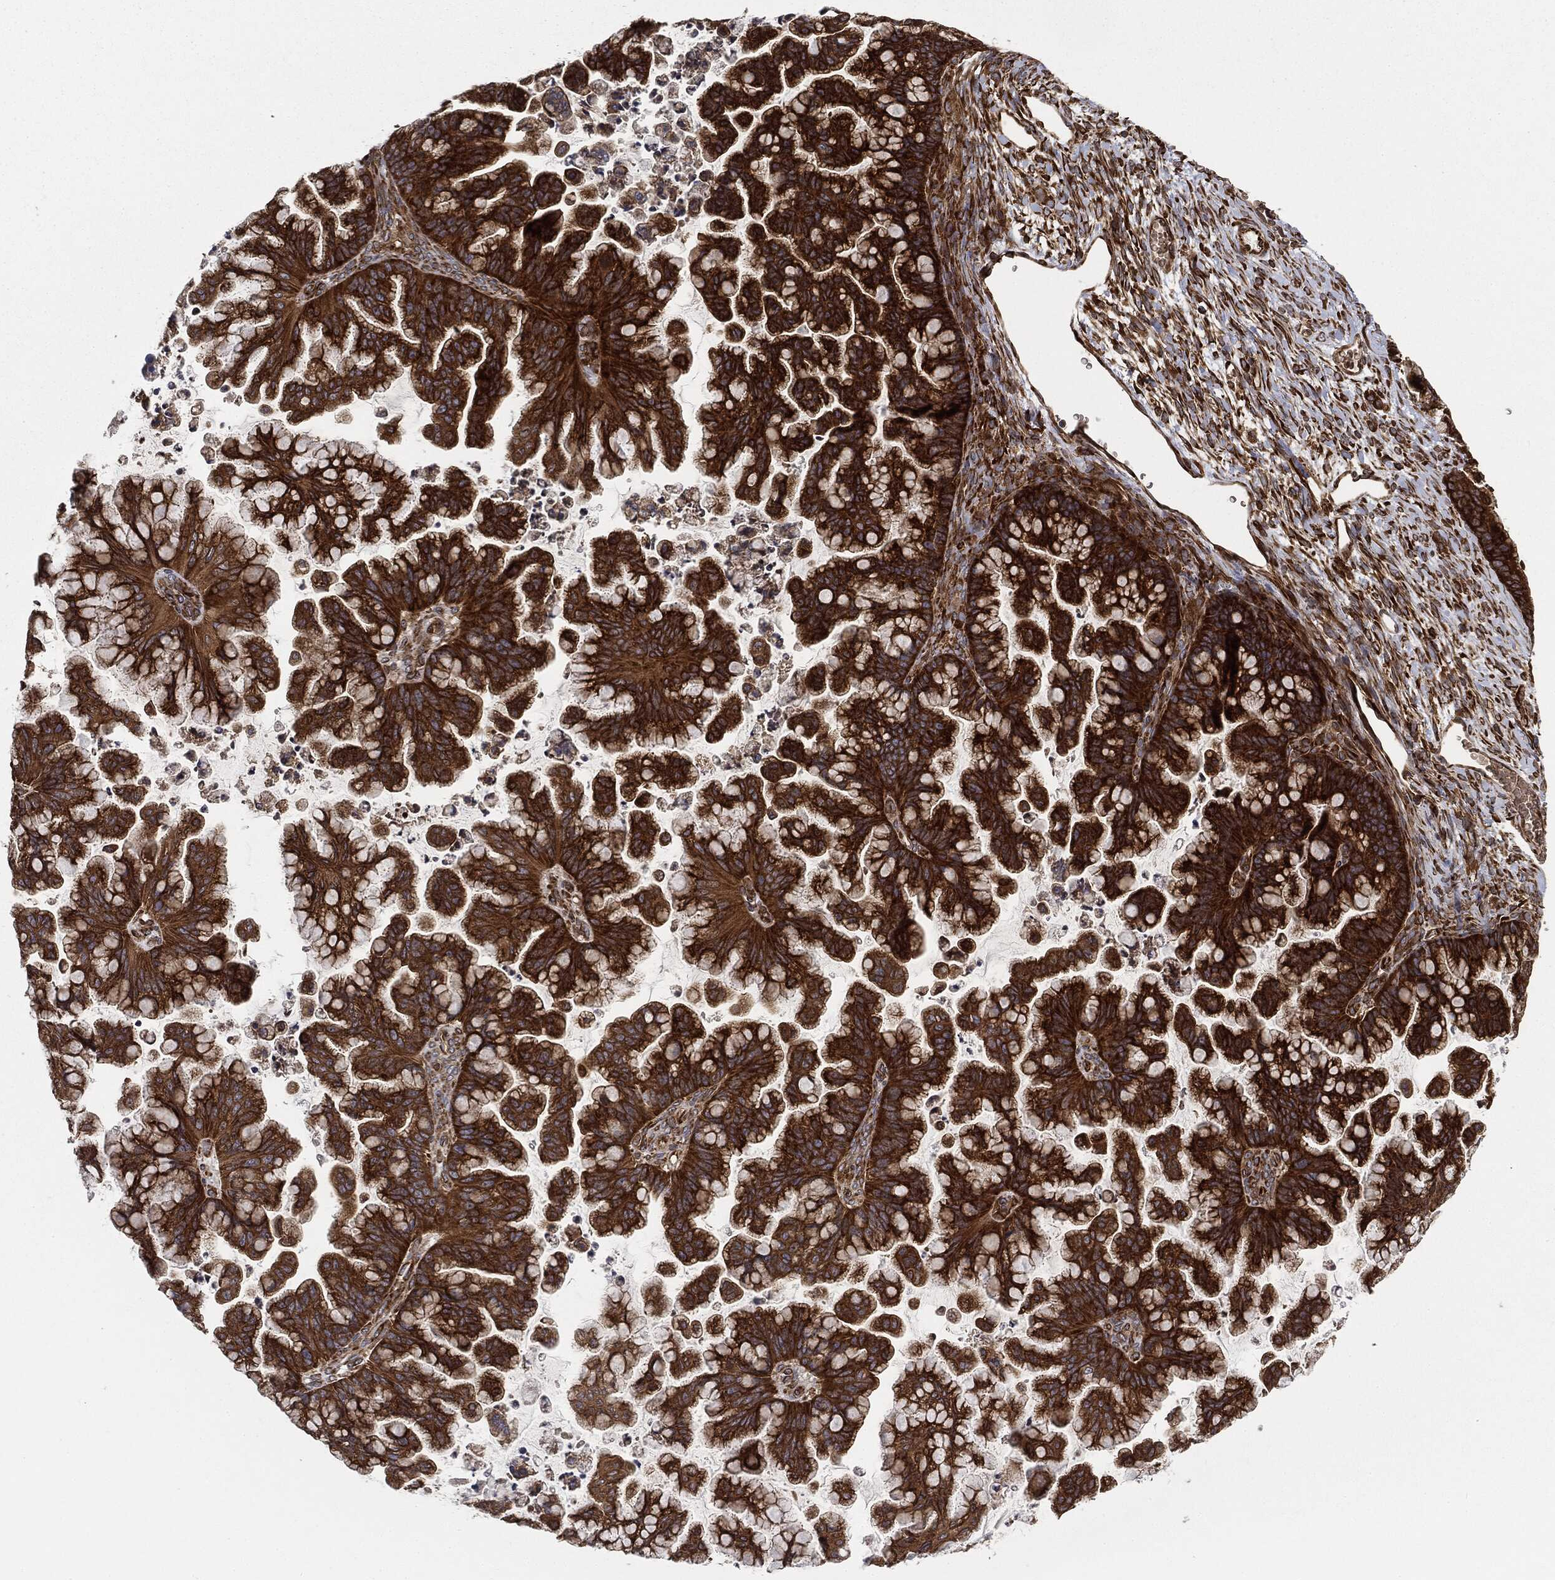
{"staining": {"intensity": "strong", "quantity": ">75%", "location": "cytoplasmic/membranous"}, "tissue": "ovarian cancer", "cell_type": "Tumor cells", "image_type": "cancer", "snomed": [{"axis": "morphology", "description": "Cystadenocarcinoma, mucinous, NOS"}, {"axis": "topography", "description": "Ovary"}], "caption": "Ovarian cancer (mucinous cystadenocarcinoma) stained with a brown dye exhibits strong cytoplasmic/membranous positive positivity in approximately >75% of tumor cells.", "gene": "EIF2AK2", "patient": {"sex": "female", "age": 67}}